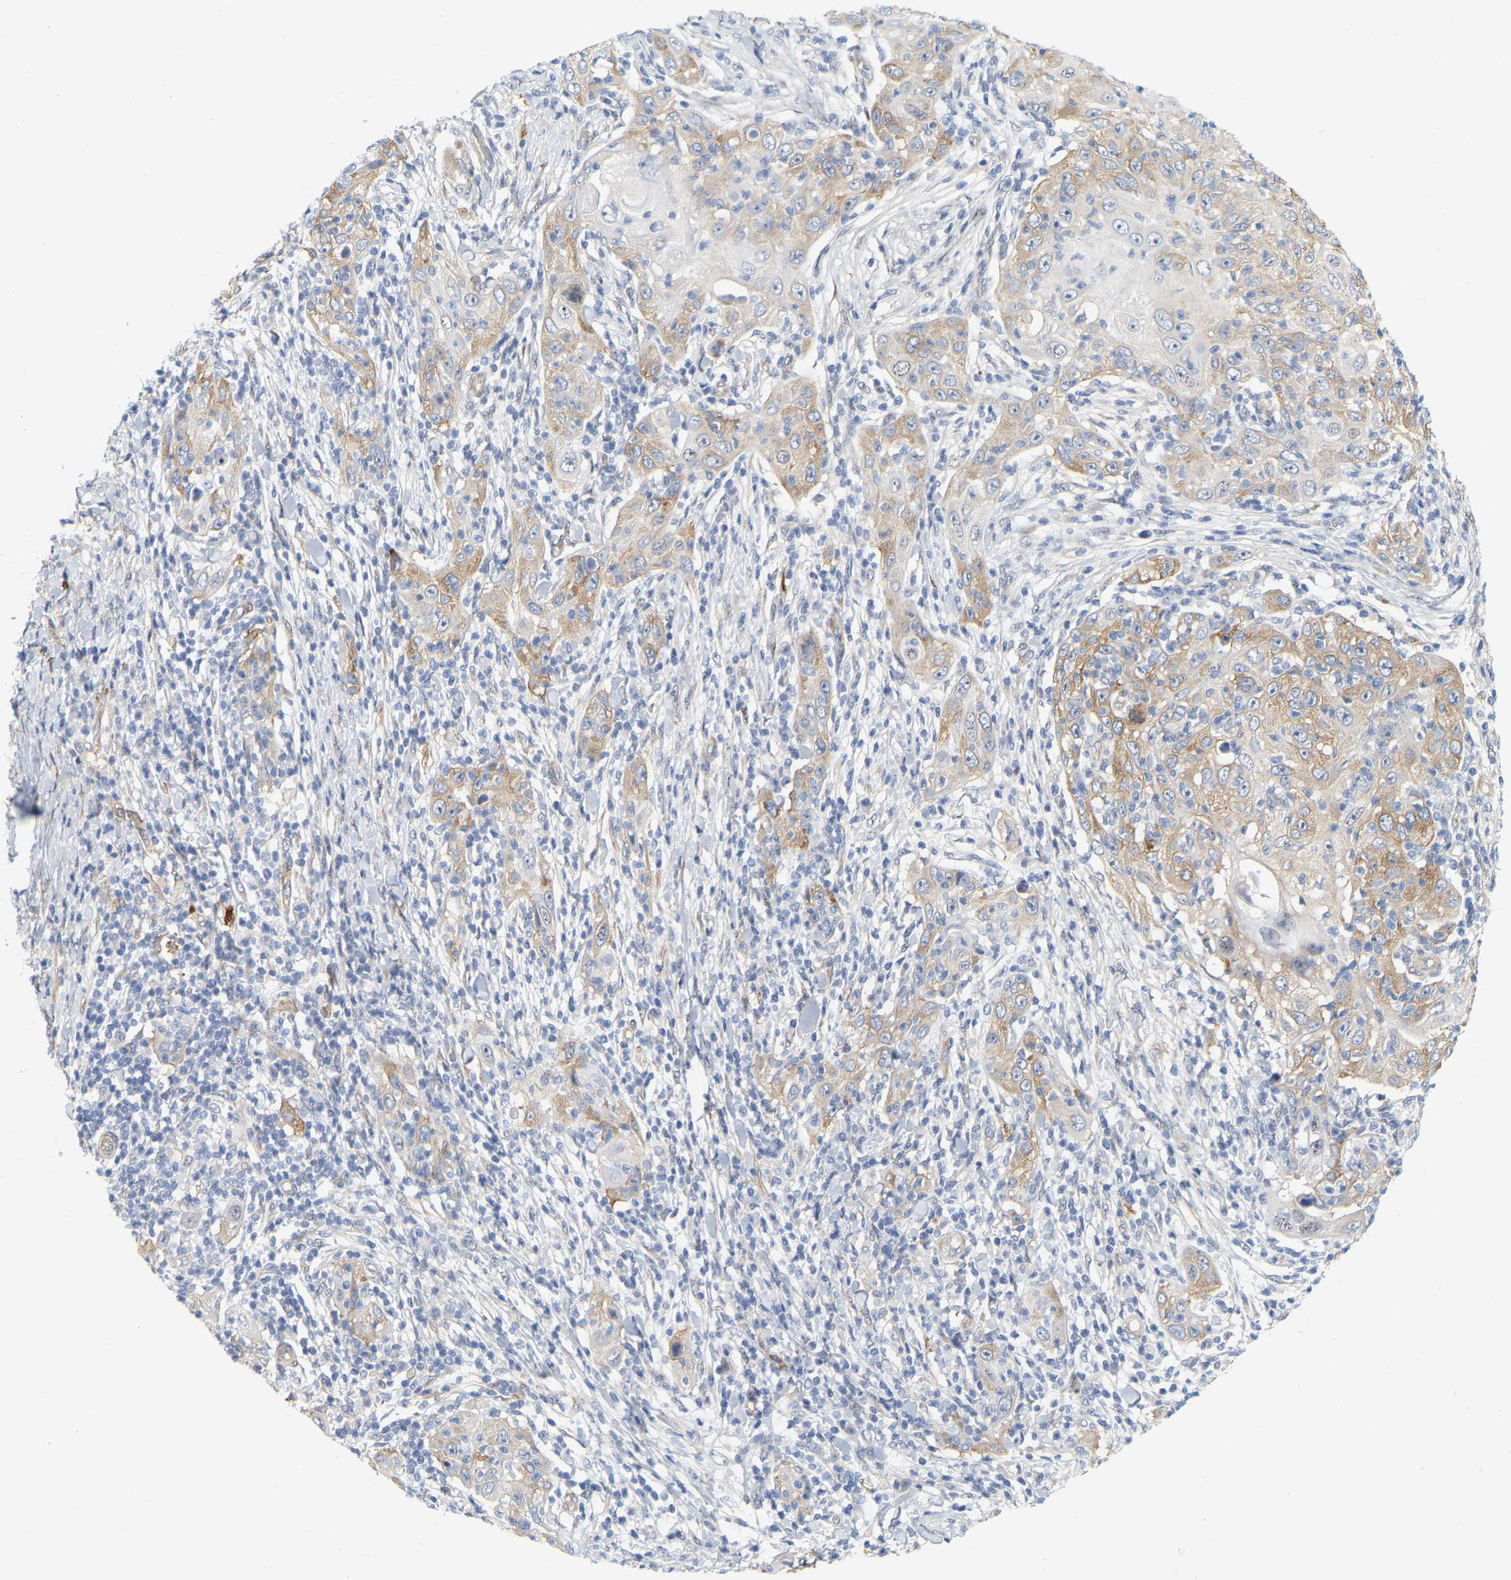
{"staining": {"intensity": "moderate", "quantity": "25%-75%", "location": "cytoplasmic/membranous"}, "tissue": "skin cancer", "cell_type": "Tumor cells", "image_type": "cancer", "snomed": [{"axis": "morphology", "description": "Squamous cell carcinoma, NOS"}, {"axis": "topography", "description": "Skin"}], "caption": "Skin cancer stained with a protein marker reveals moderate staining in tumor cells.", "gene": "RAPH1", "patient": {"sex": "female", "age": 88}}